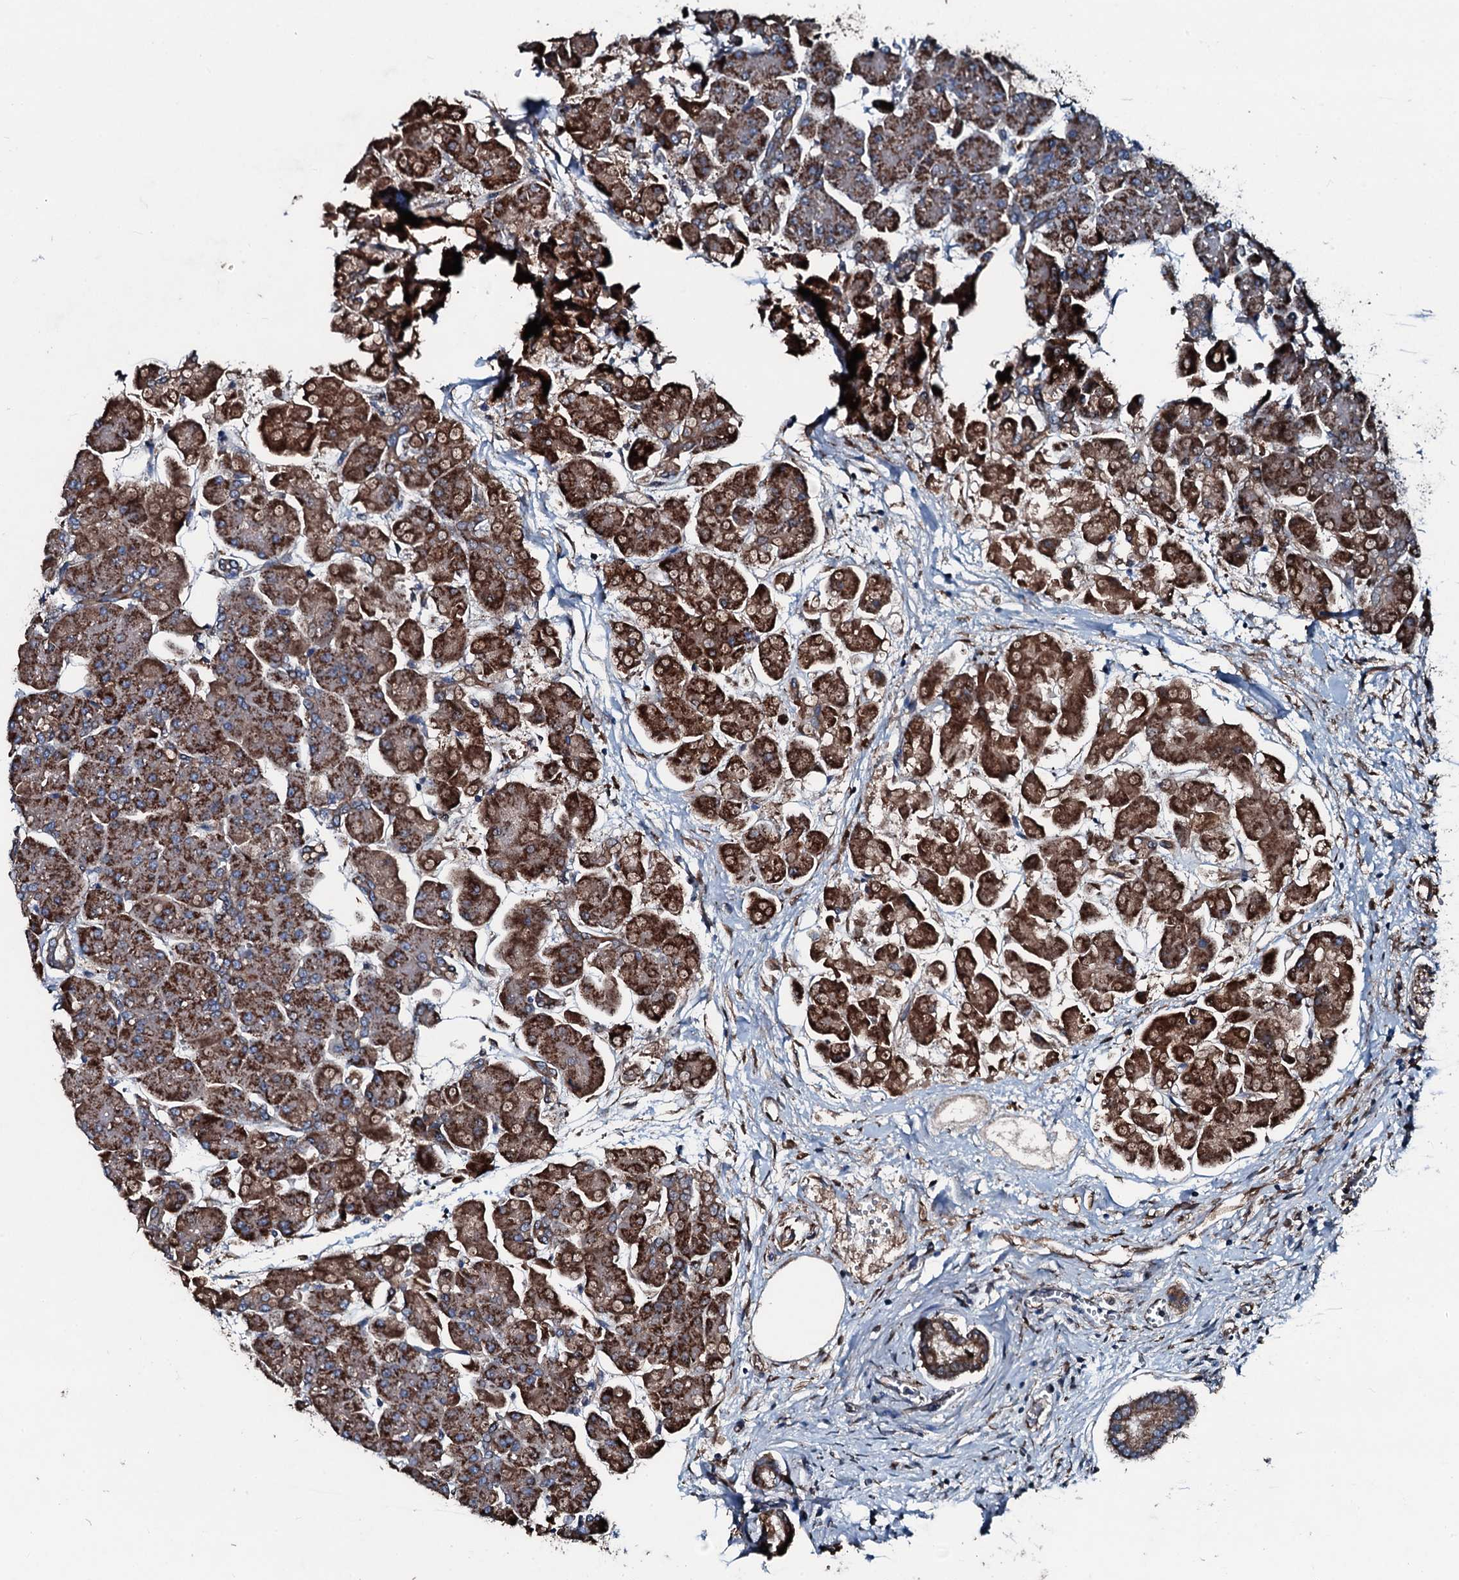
{"staining": {"intensity": "strong", "quantity": ">75%", "location": "cytoplasmic/membranous"}, "tissue": "pancreas", "cell_type": "Exocrine glandular cells", "image_type": "normal", "snomed": [{"axis": "morphology", "description": "Normal tissue, NOS"}, {"axis": "topography", "description": "Pancreas"}], "caption": "Brown immunohistochemical staining in unremarkable human pancreas shows strong cytoplasmic/membranous expression in about >75% of exocrine glandular cells. The staining was performed using DAB (3,3'-diaminobenzidine), with brown indicating positive protein expression. Nuclei are stained blue with hematoxylin.", "gene": "ACSS3", "patient": {"sex": "male", "age": 66}}